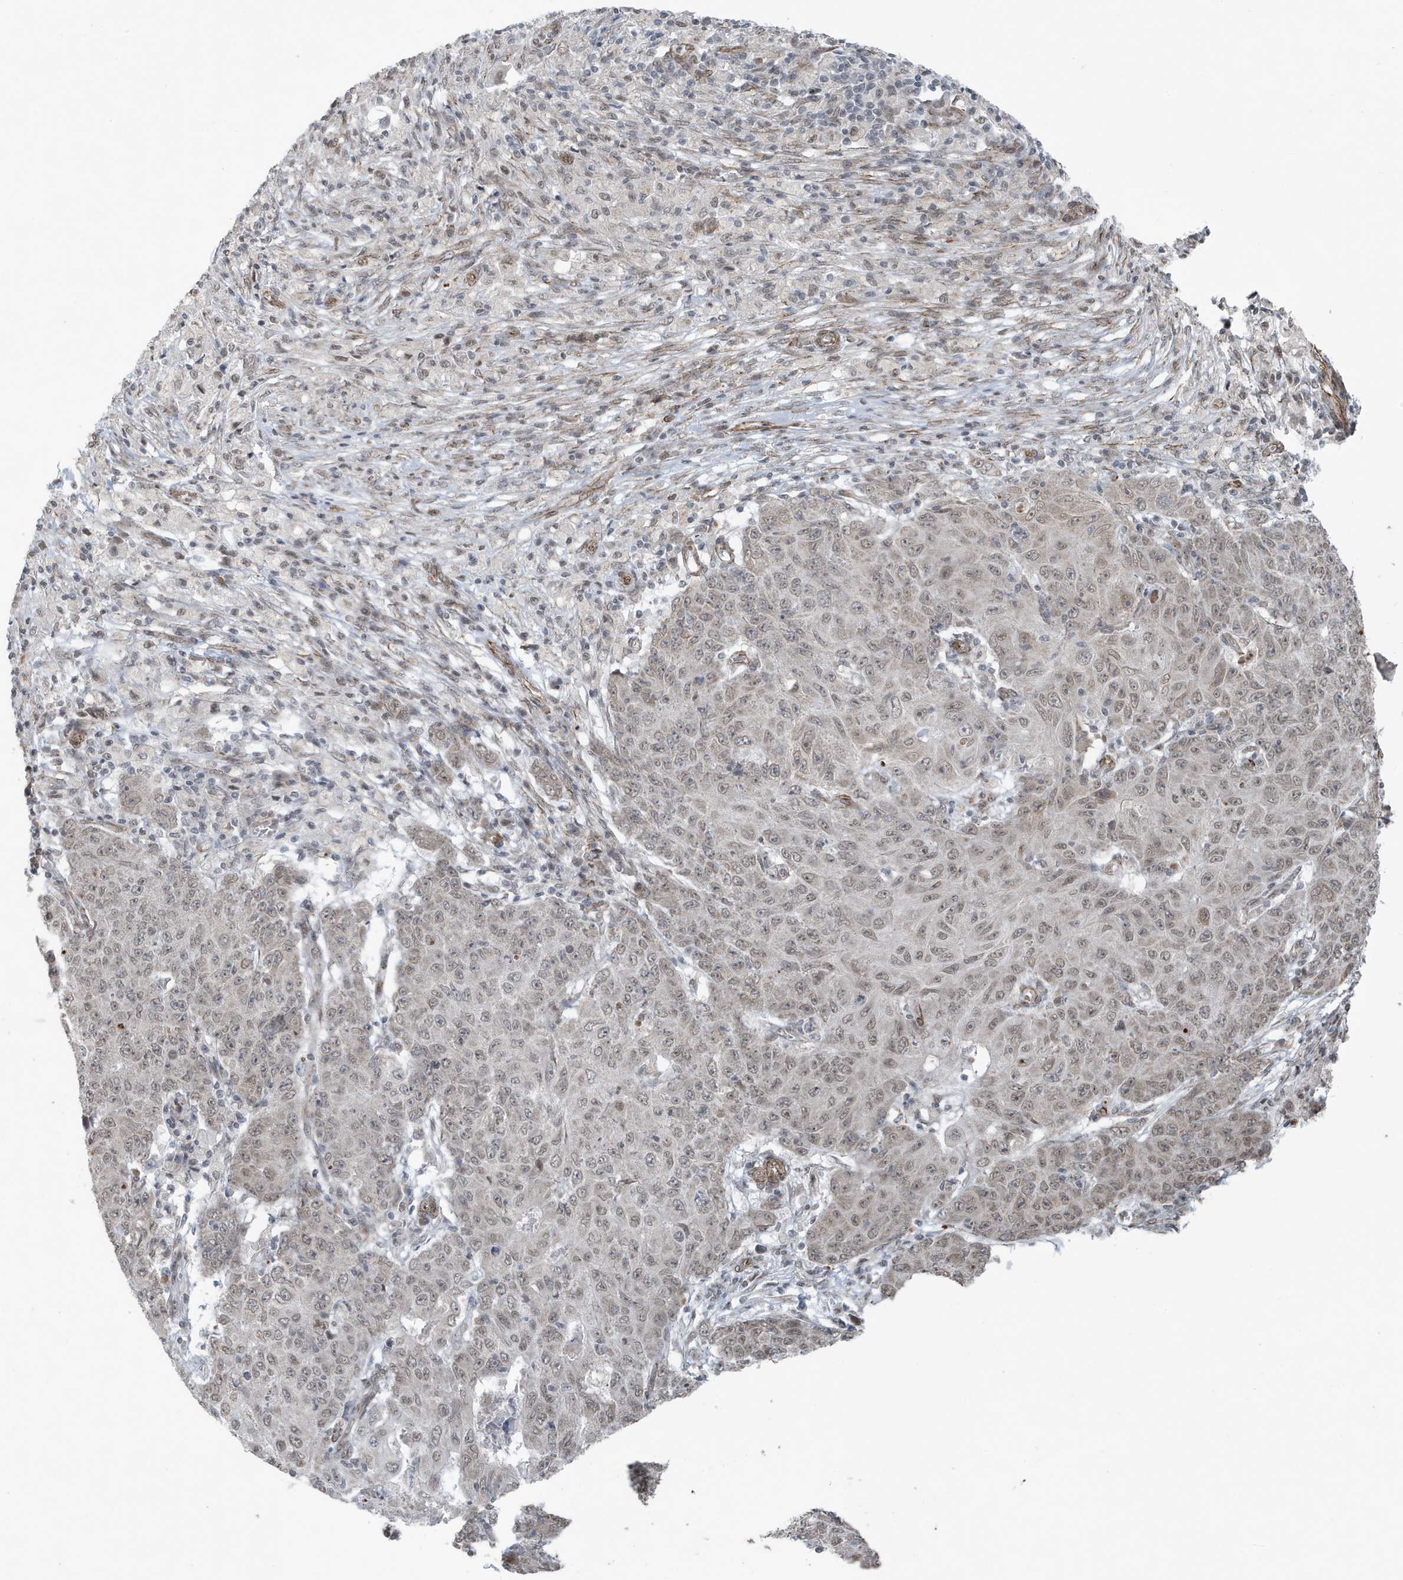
{"staining": {"intensity": "weak", "quantity": "25%-75%", "location": "nuclear"}, "tissue": "ovarian cancer", "cell_type": "Tumor cells", "image_type": "cancer", "snomed": [{"axis": "morphology", "description": "Carcinoma, endometroid"}, {"axis": "topography", "description": "Ovary"}], "caption": "About 25%-75% of tumor cells in human ovarian cancer (endometroid carcinoma) display weak nuclear protein expression as visualized by brown immunohistochemical staining.", "gene": "CHCHD4", "patient": {"sex": "female", "age": 42}}